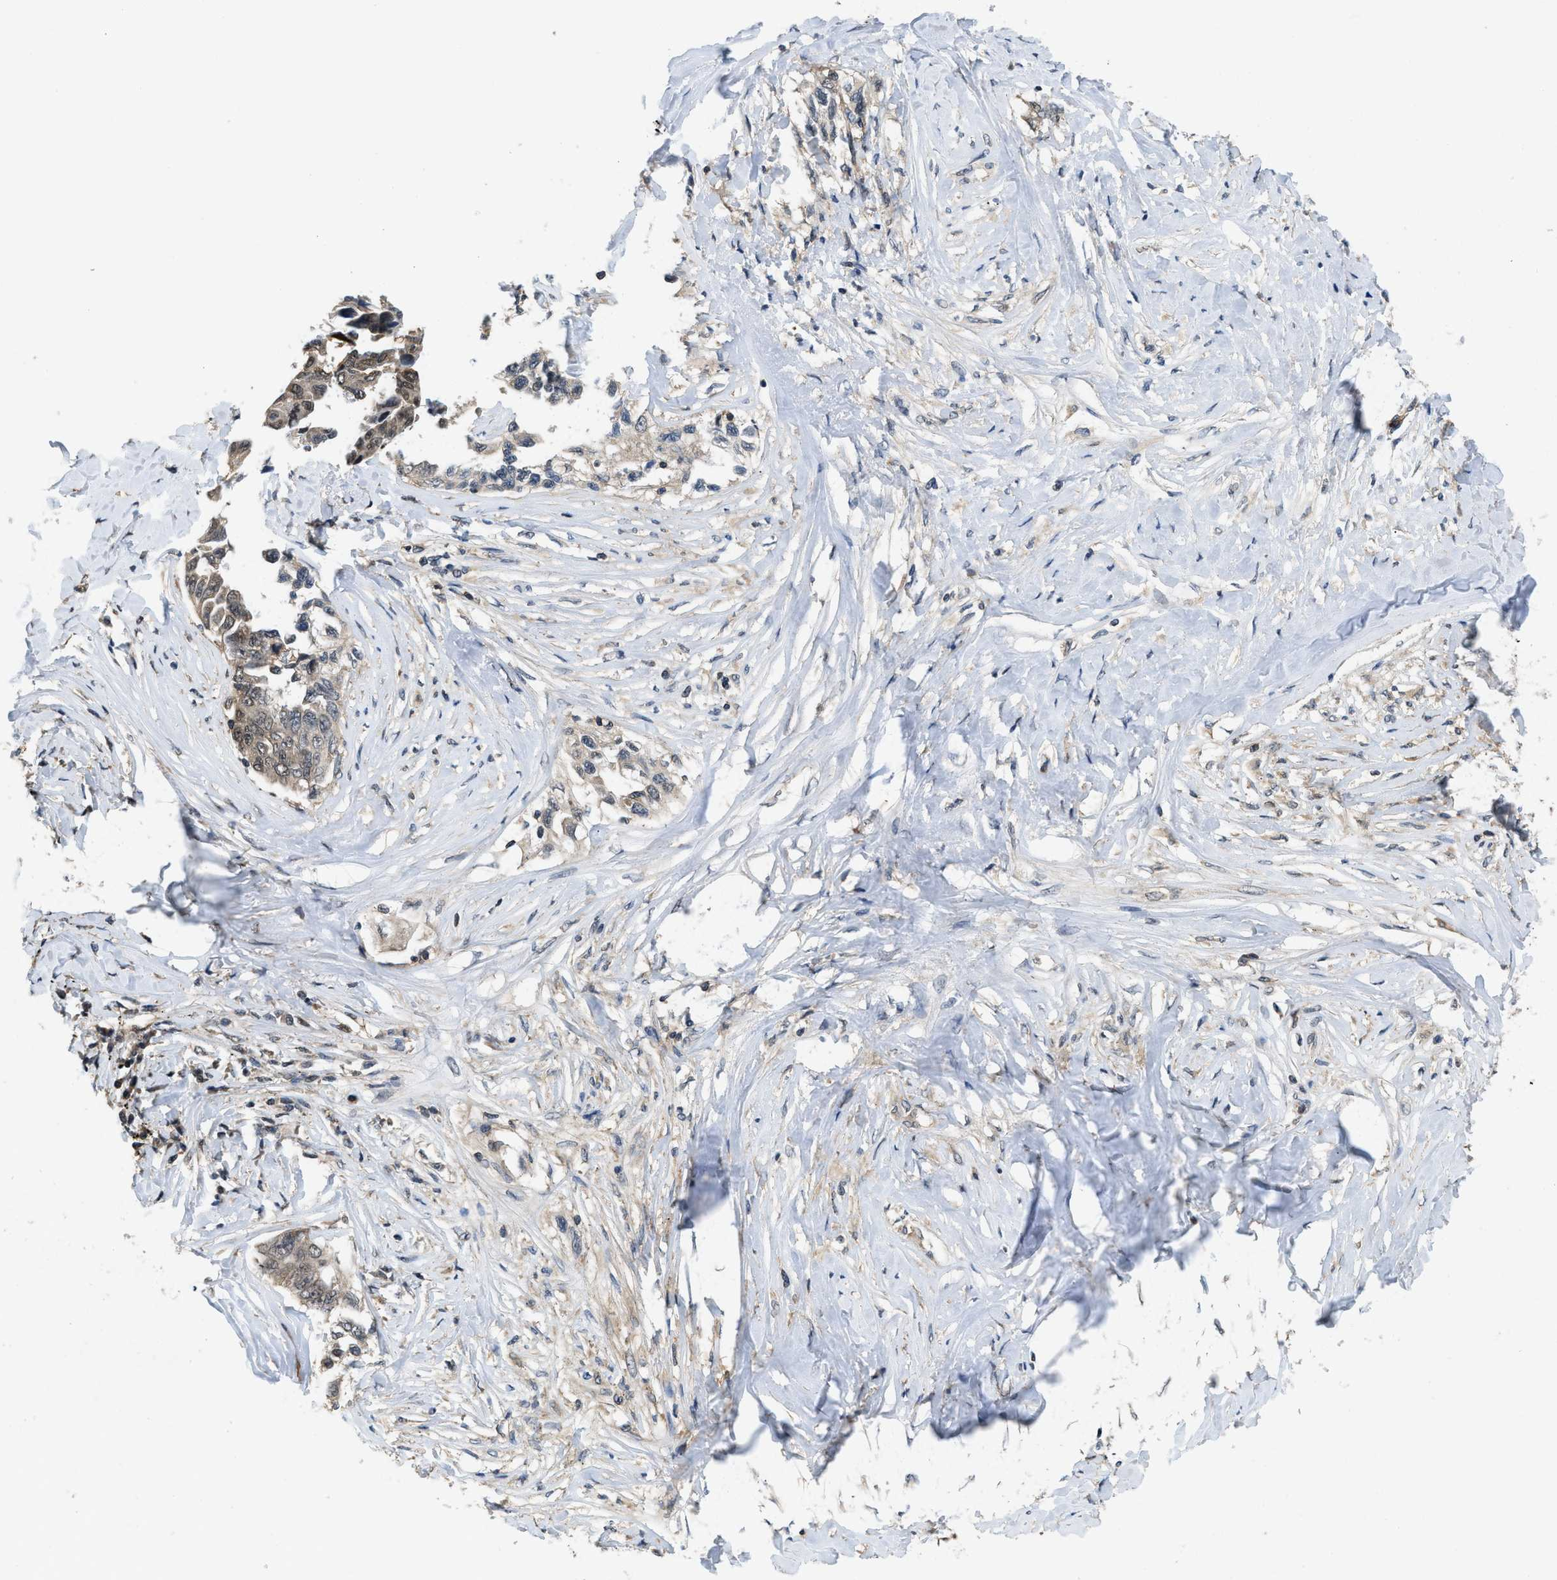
{"staining": {"intensity": "weak", "quantity": "25%-75%", "location": "nuclear"}, "tissue": "lung cancer", "cell_type": "Tumor cells", "image_type": "cancer", "snomed": [{"axis": "morphology", "description": "Adenocarcinoma, NOS"}, {"axis": "topography", "description": "Lung"}], "caption": "Protein staining of lung adenocarcinoma tissue displays weak nuclear staining in about 25%-75% of tumor cells.", "gene": "ATF7IP", "patient": {"sex": "female", "age": 51}}